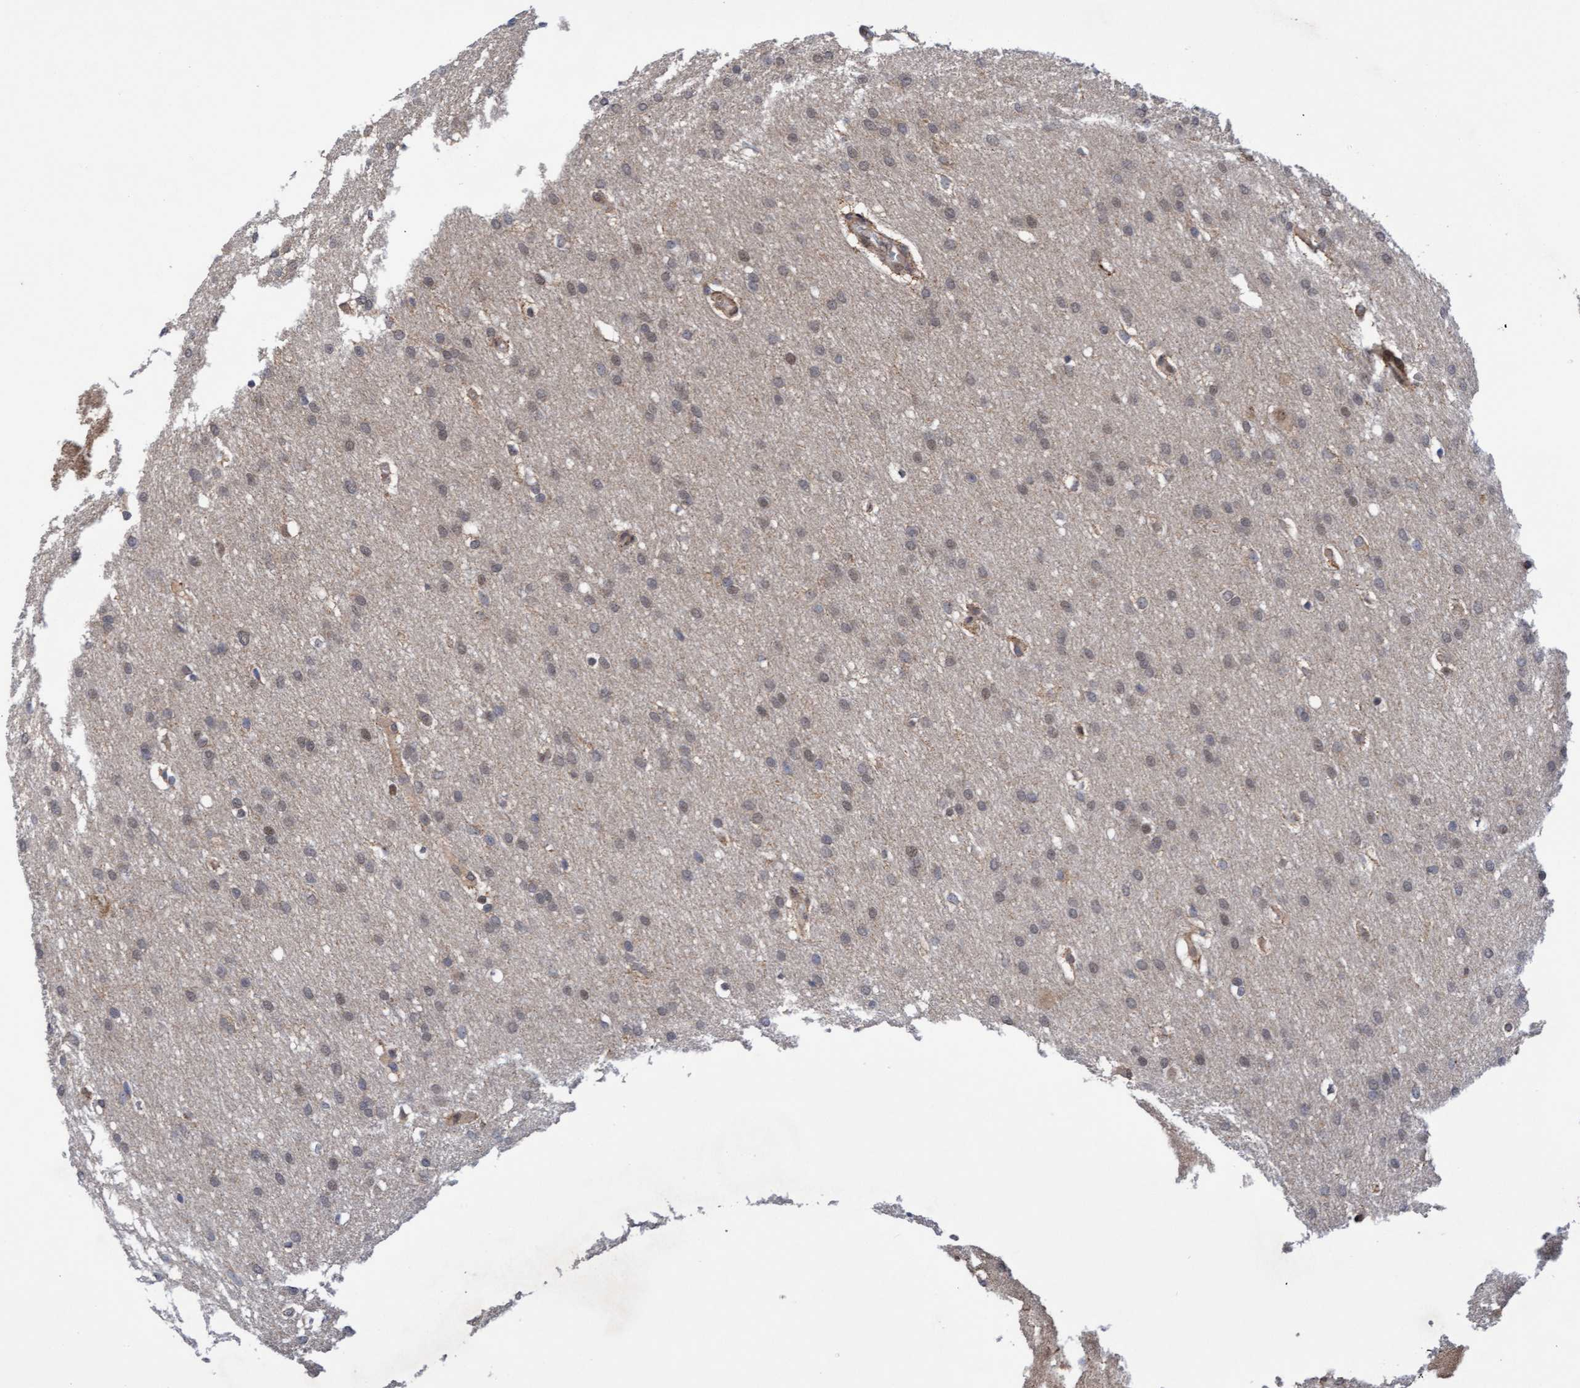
{"staining": {"intensity": "weak", "quantity": "<25%", "location": "cytoplasmic/membranous,nuclear"}, "tissue": "glioma", "cell_type": "Tumor cells", "image_type": "cancer", "snomed": [{"axis": "morphology", "description": "Glioma, malignant, Low grade"}, {"axis": "topography", "description": "Brain"}], "caption": "Immunohistochemistry (IHC) of malignant glioma (low-grade) demonstrates no staining in tumor cells. (Stains: DAB (3,3'-diaminobenzidine) immunohistochemistry with hematoxylin counter stain, Microscopy: brightfield microscopy at high magnification).", "gene": "TANC2", "patient": {"sex": "female", "age": 37}}